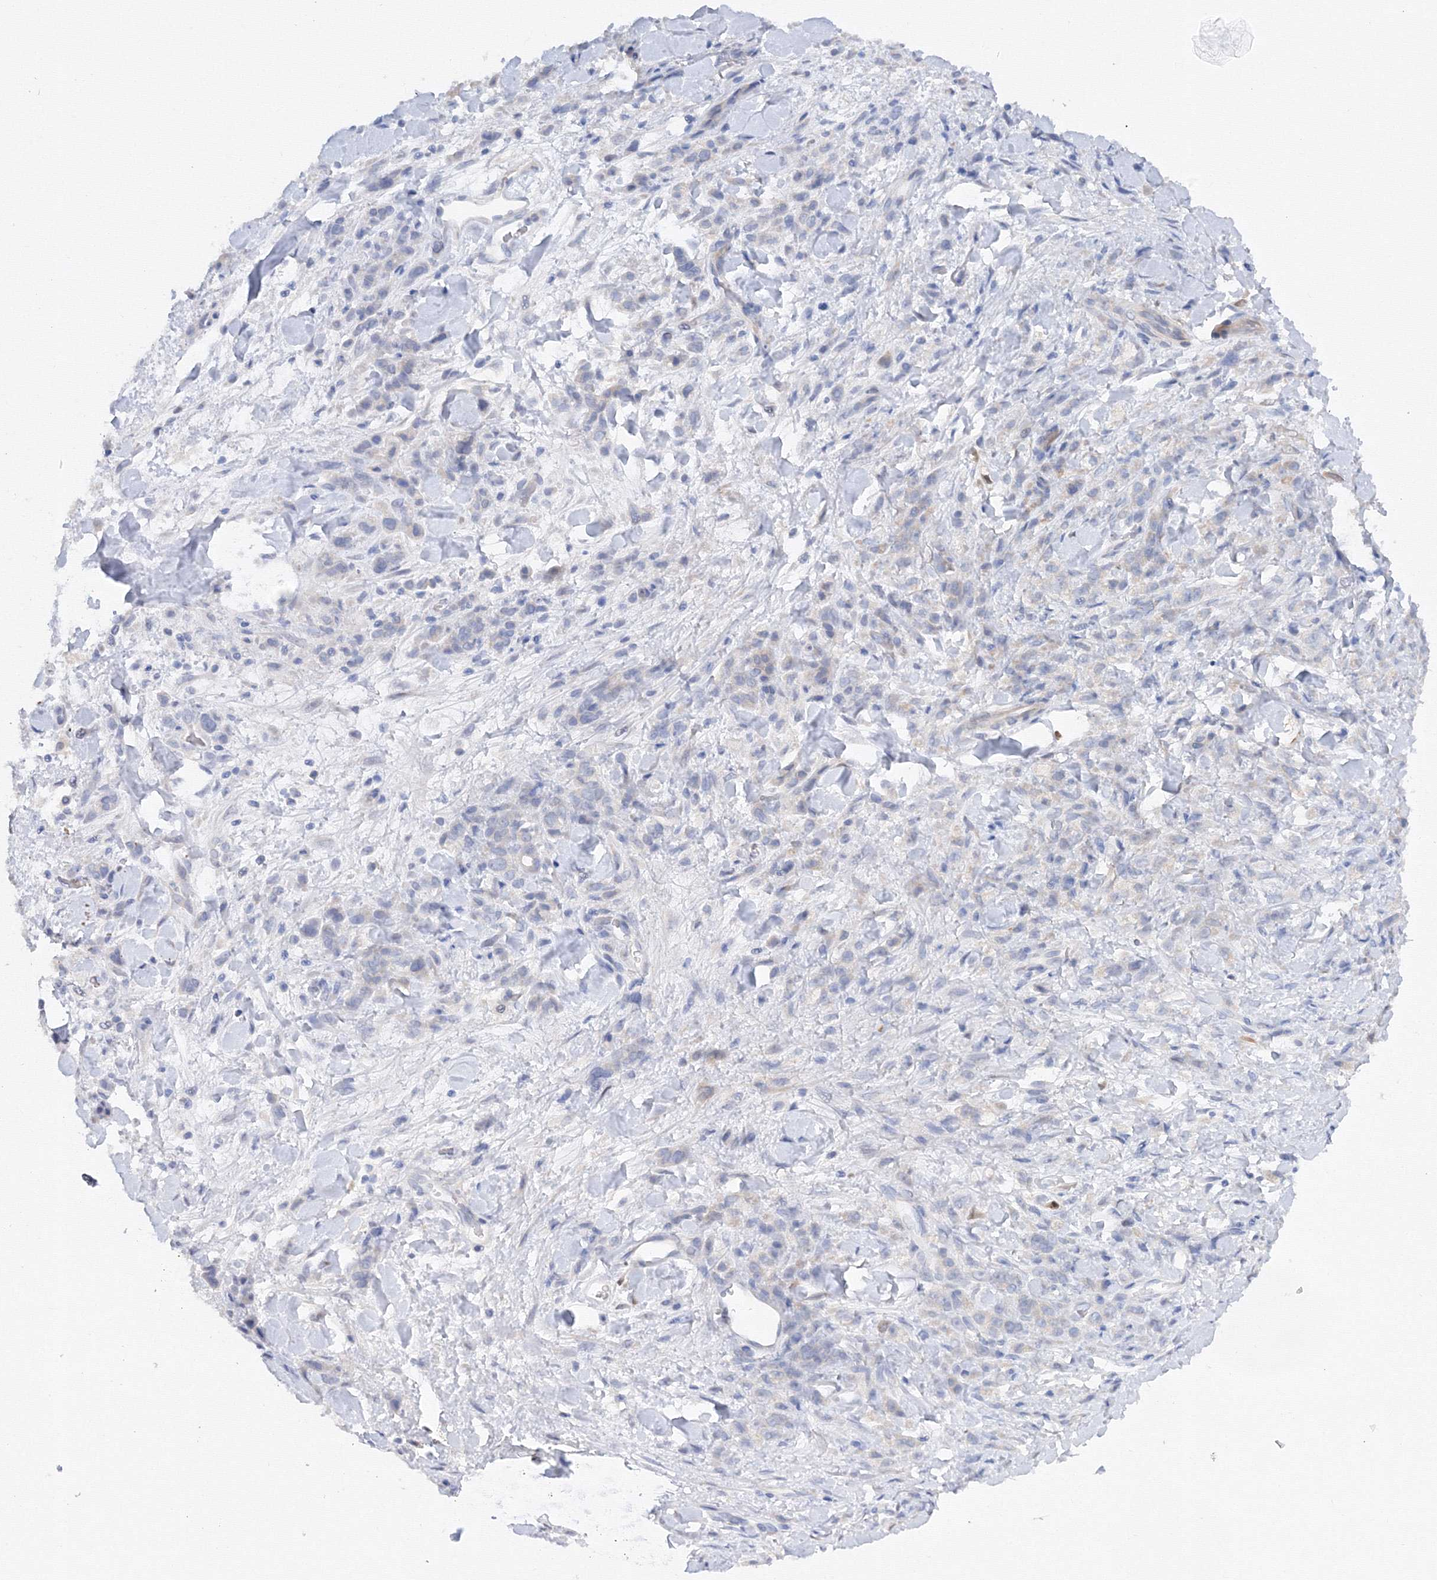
{"staining": {"intensity": "negative", "quantity": "none", "location": "none"}, "tissue": "stomach cancer", "cell_type": "Tumor cells", "image_type": "cancer", "snomed": [{"axis": "morphology", "description": "Normal tissue, NOS"}, {"axis": "morphology", "description": "Adenocarcinoma, NOS"}, {"axis": "topography", "description": "Stomach"}], "caption": "This is a micrograph of immunohistochemistry staining of adenocarcinoma (stomach), which shows no positivity in tumor cells. Brightfield microscopy of IHC stained with DAB (3,3'-diaminobenzidine) (brown) and hematoxylin (blue), captured at high magnification.", "gene": "DIS3L2", "patient": {"sex": "male", "age": 82}}